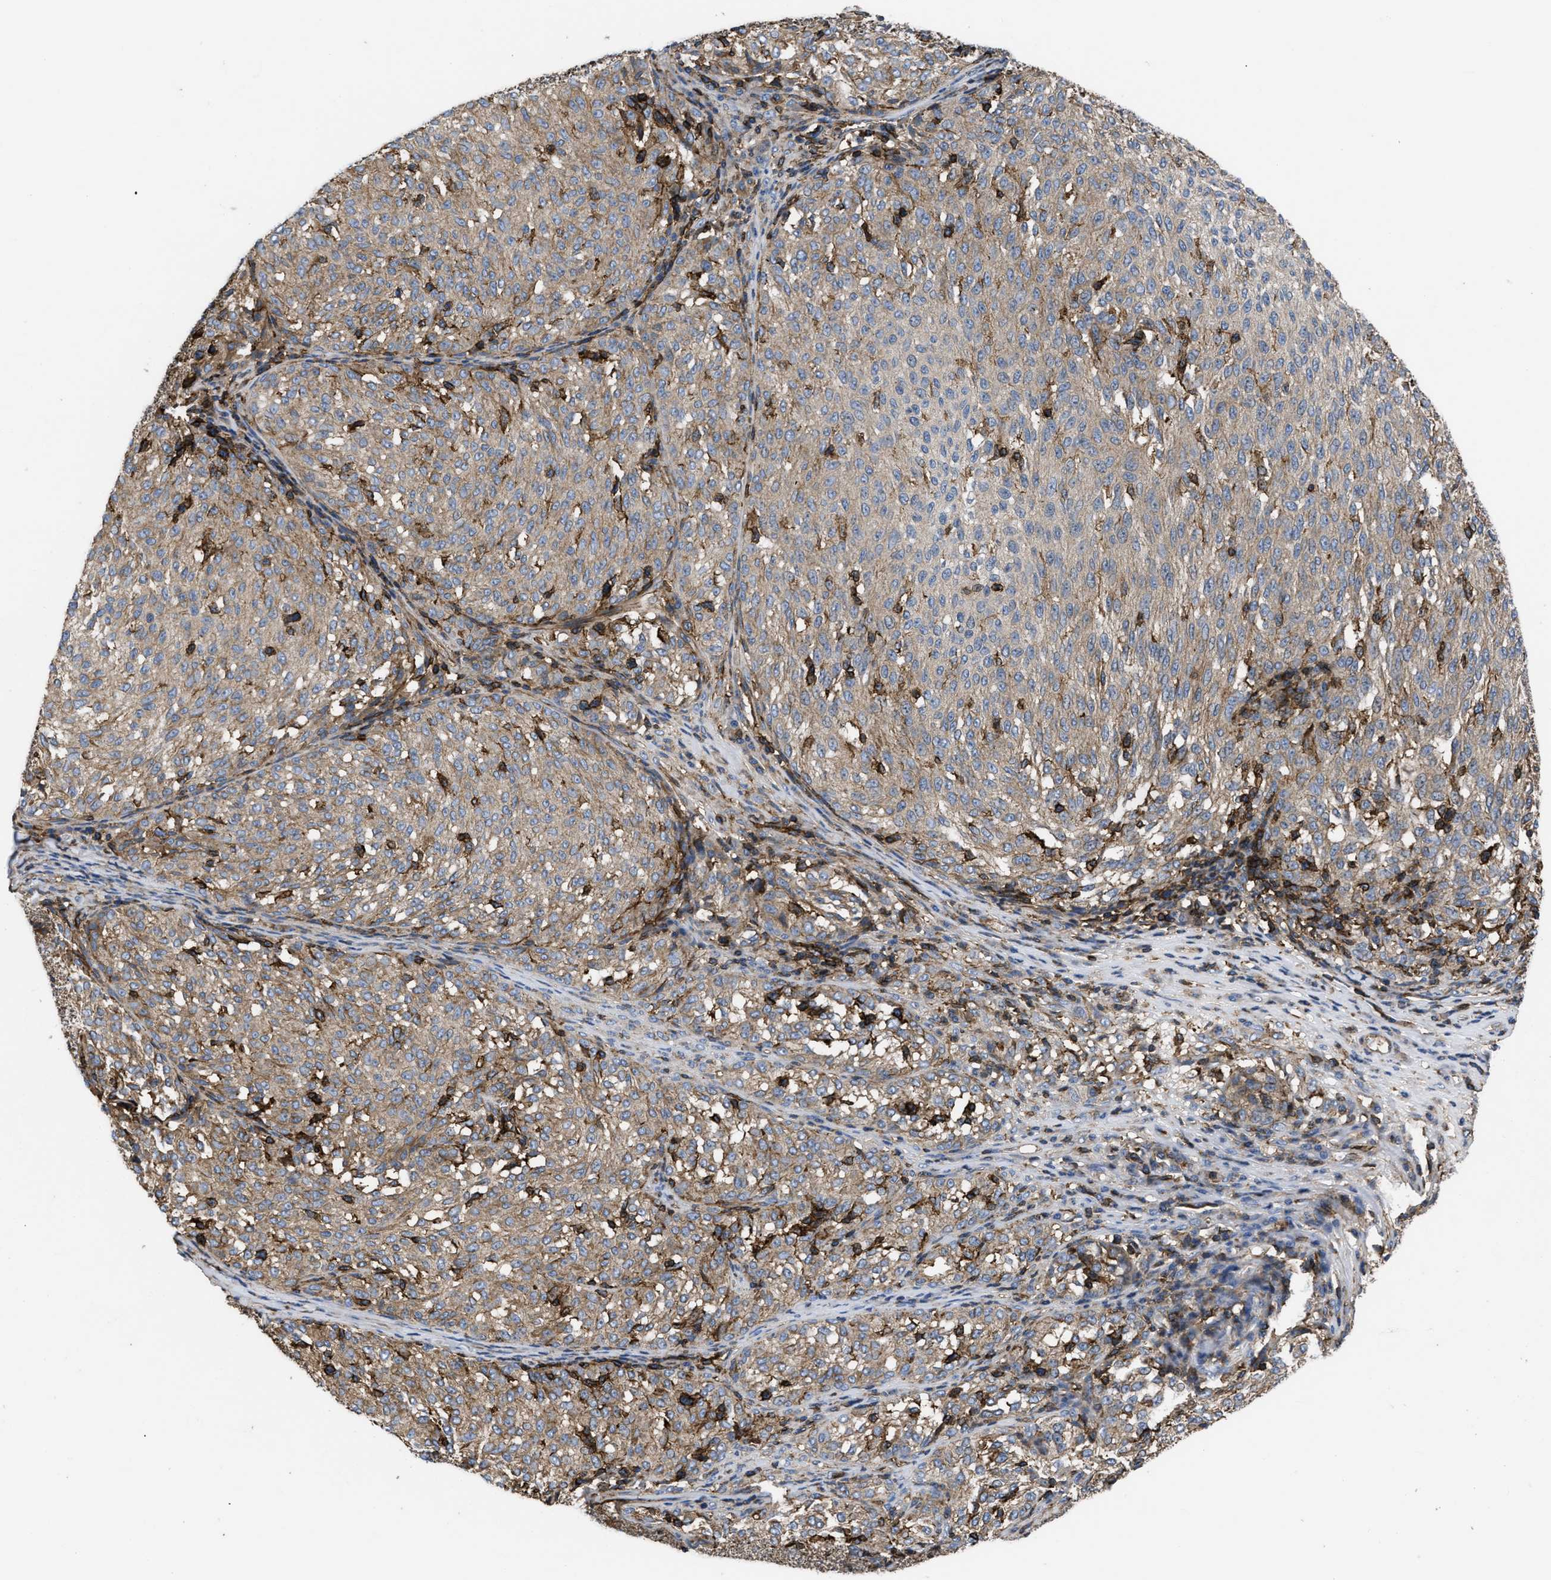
{"staining": {"intensity": "weak", "quantity": ">75%", "location": "cytoplasmic/membranous"}, "tissue": "melanoma", "cell_type": "Tumor cells", "image_type": "cancer", "snomed": [{"axis": "morphology", "description": "Malignant melanoma, NOS"}, {"axis": "topography", "description": "Skin"}], "caption": "Malignant melanoma tissue exhibits weak cytoplasmic/membranous positivity in approximately >75% of tumor cells The staining was performed using DAB to visualize the protein expression in brown, while the nuclei were stained in blue with hematoxylin (Magnification: 20x).", "gene": "SCUBE2", "patient": {"sex": "female", "age": 72}}